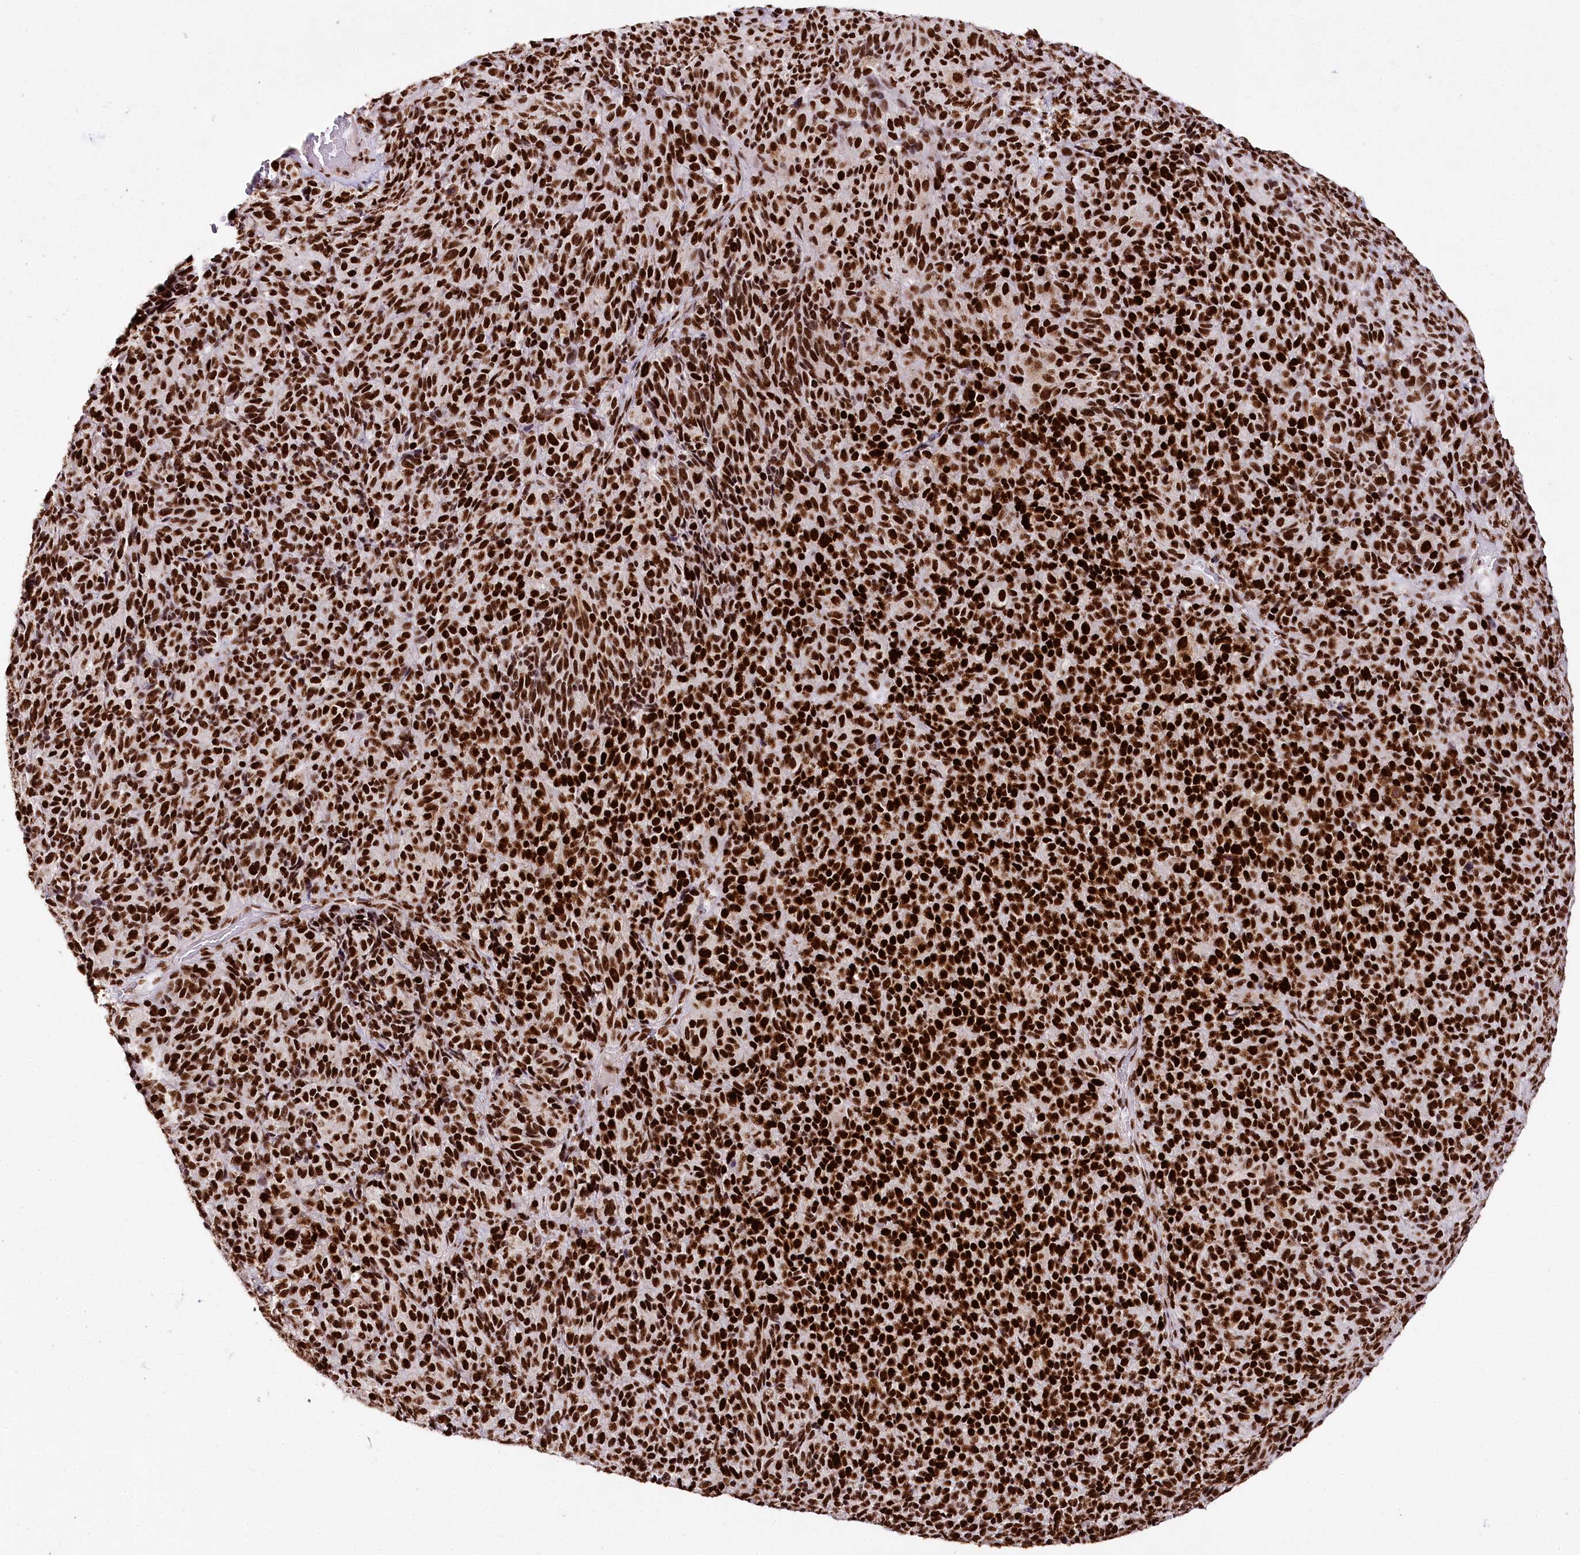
{"staining": {"intensity": "strong", "quantity": ">75%", "location": "nuclear"}, "tissue": "melanoma", "cell_type": "Tumor cells", "image_type": "cancer", "snomed": [{"axis": "morphology", "description": "Malignant melanoma, Metastatic site"}, {"axis": "topography", "description": "Brain"}], "caption": "The photomicrograph shows a brown stain indicating the presence of a protein in the nuclear of tumor cells in malignant melanoma (metastatic site). (brown staining indicates protein expression, while blue staining denotes nuclei).", "gene": "SMARCE1", "patient": {"sex": "female", "age": 56}}